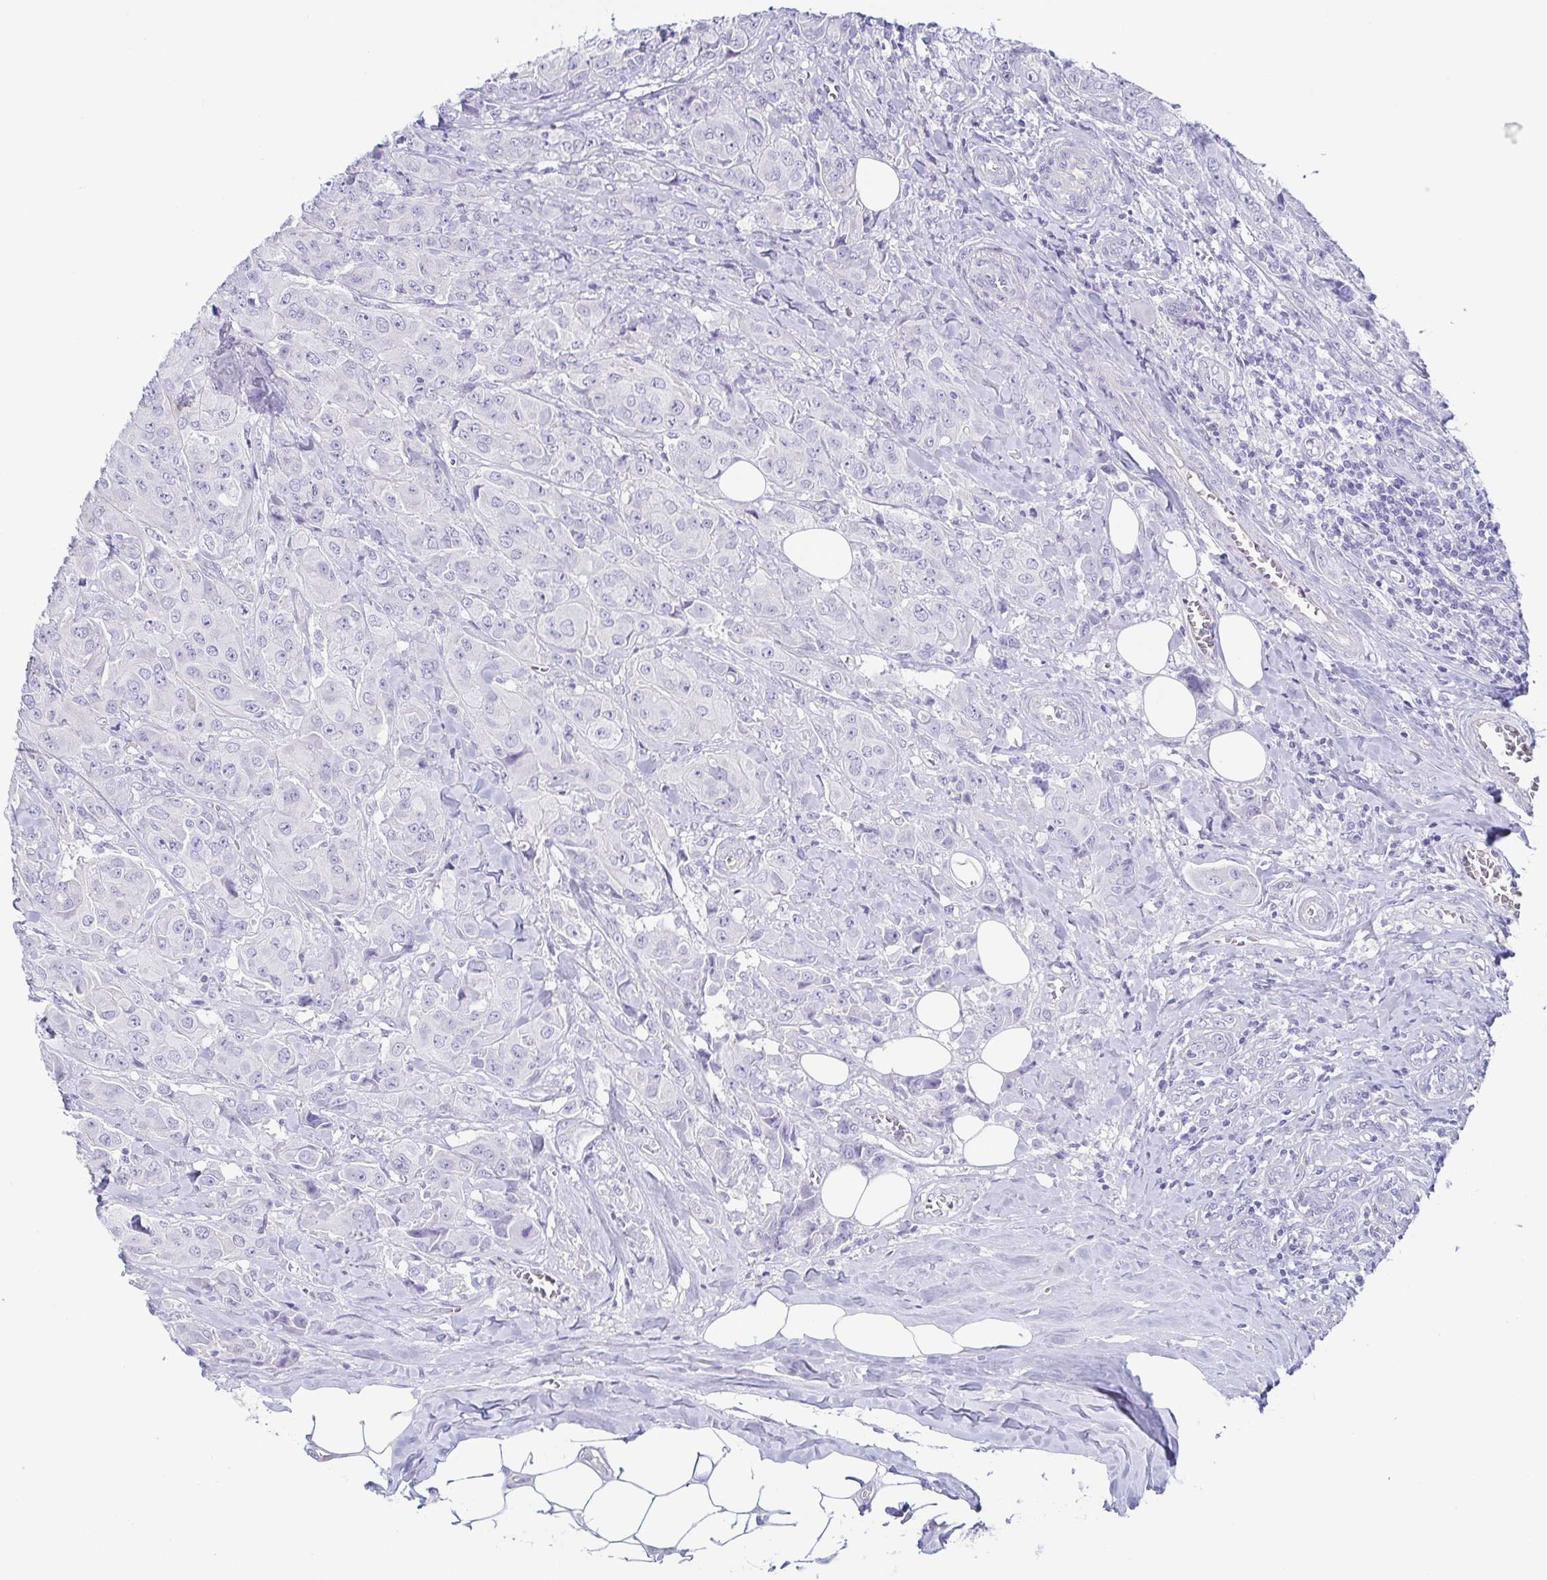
{"staining": {"intensity": "negative", "quantity": "none", "location": "none"}, "tissue": "breast cancer", "cell_type": "Tumor cells", "image_type": "cancer", "snomed": [{"axis": "morphology", "description": "Normal tissue, NOS"}, {"axis": "morphology", "description": "Duct carcinoma"}, {"axis": "topography", "description": "Breast"}], "caption": "The micrograph demonstrates no significant positivity in tumor cells of infiltrating ductal carcinoma (breast).", "gene": "PRR4", "patient": {"sex": "female", "age": 43}}